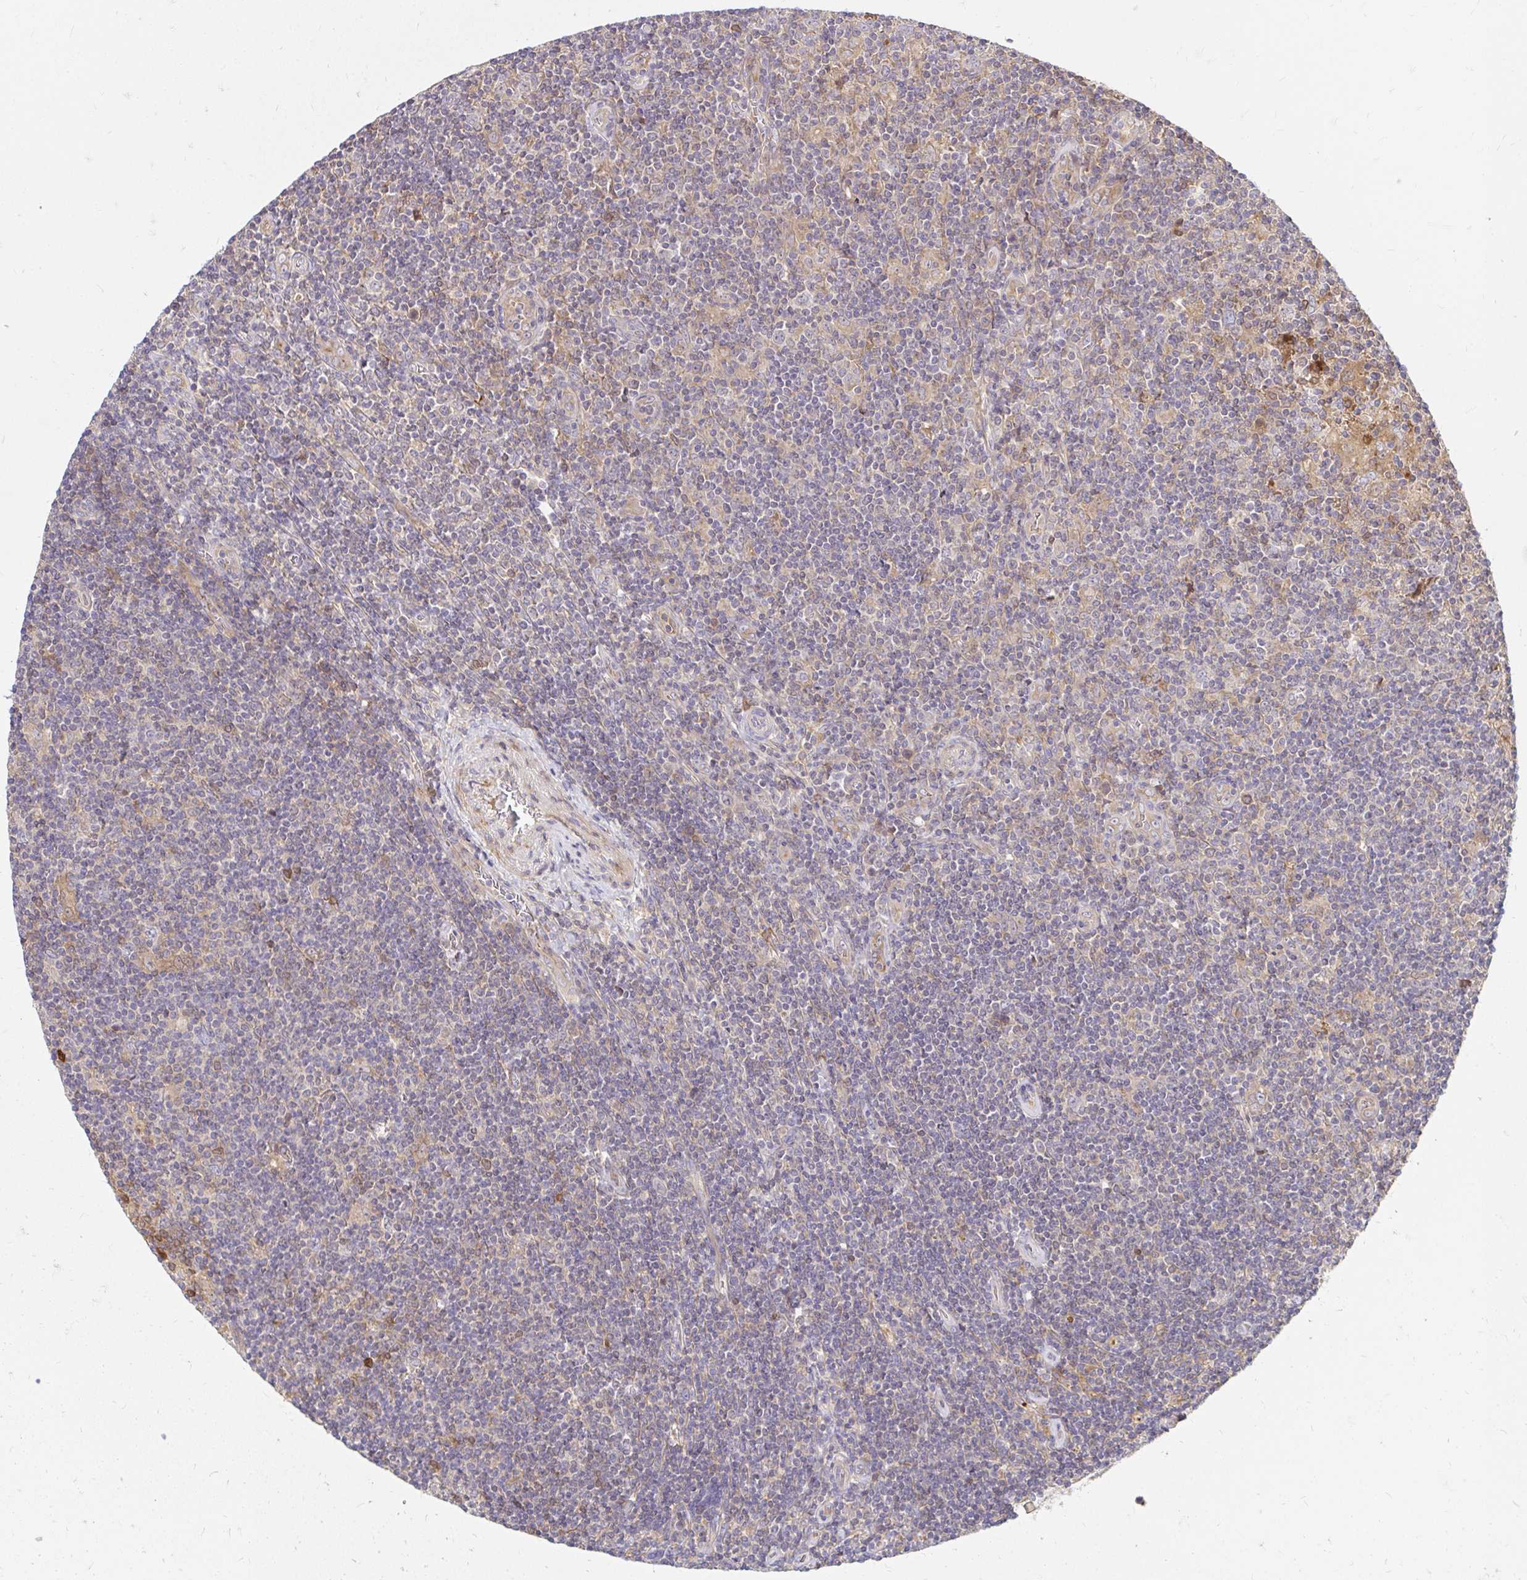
{"staining": {"intensity": "negative", "quantity": "none", "location": "none"}, "tissue": "lymphoma", "cell_type": "Tumor cells", "image_type": "cancer", "snomed": [{"axis": "morphology", "description": "Hodgkin's disease, NOS"}, {"axis": "topography", "description": "Lymph node"}], "caption": "DAB immunohistochemical staining of Hodgkin's disease demonstrates no significant staining in tumor cells. (Brightfield microscopy of DAB IHC at high magnification).", "gene": "ITGA2", "patient": {"sex": "male", "age": 40}}